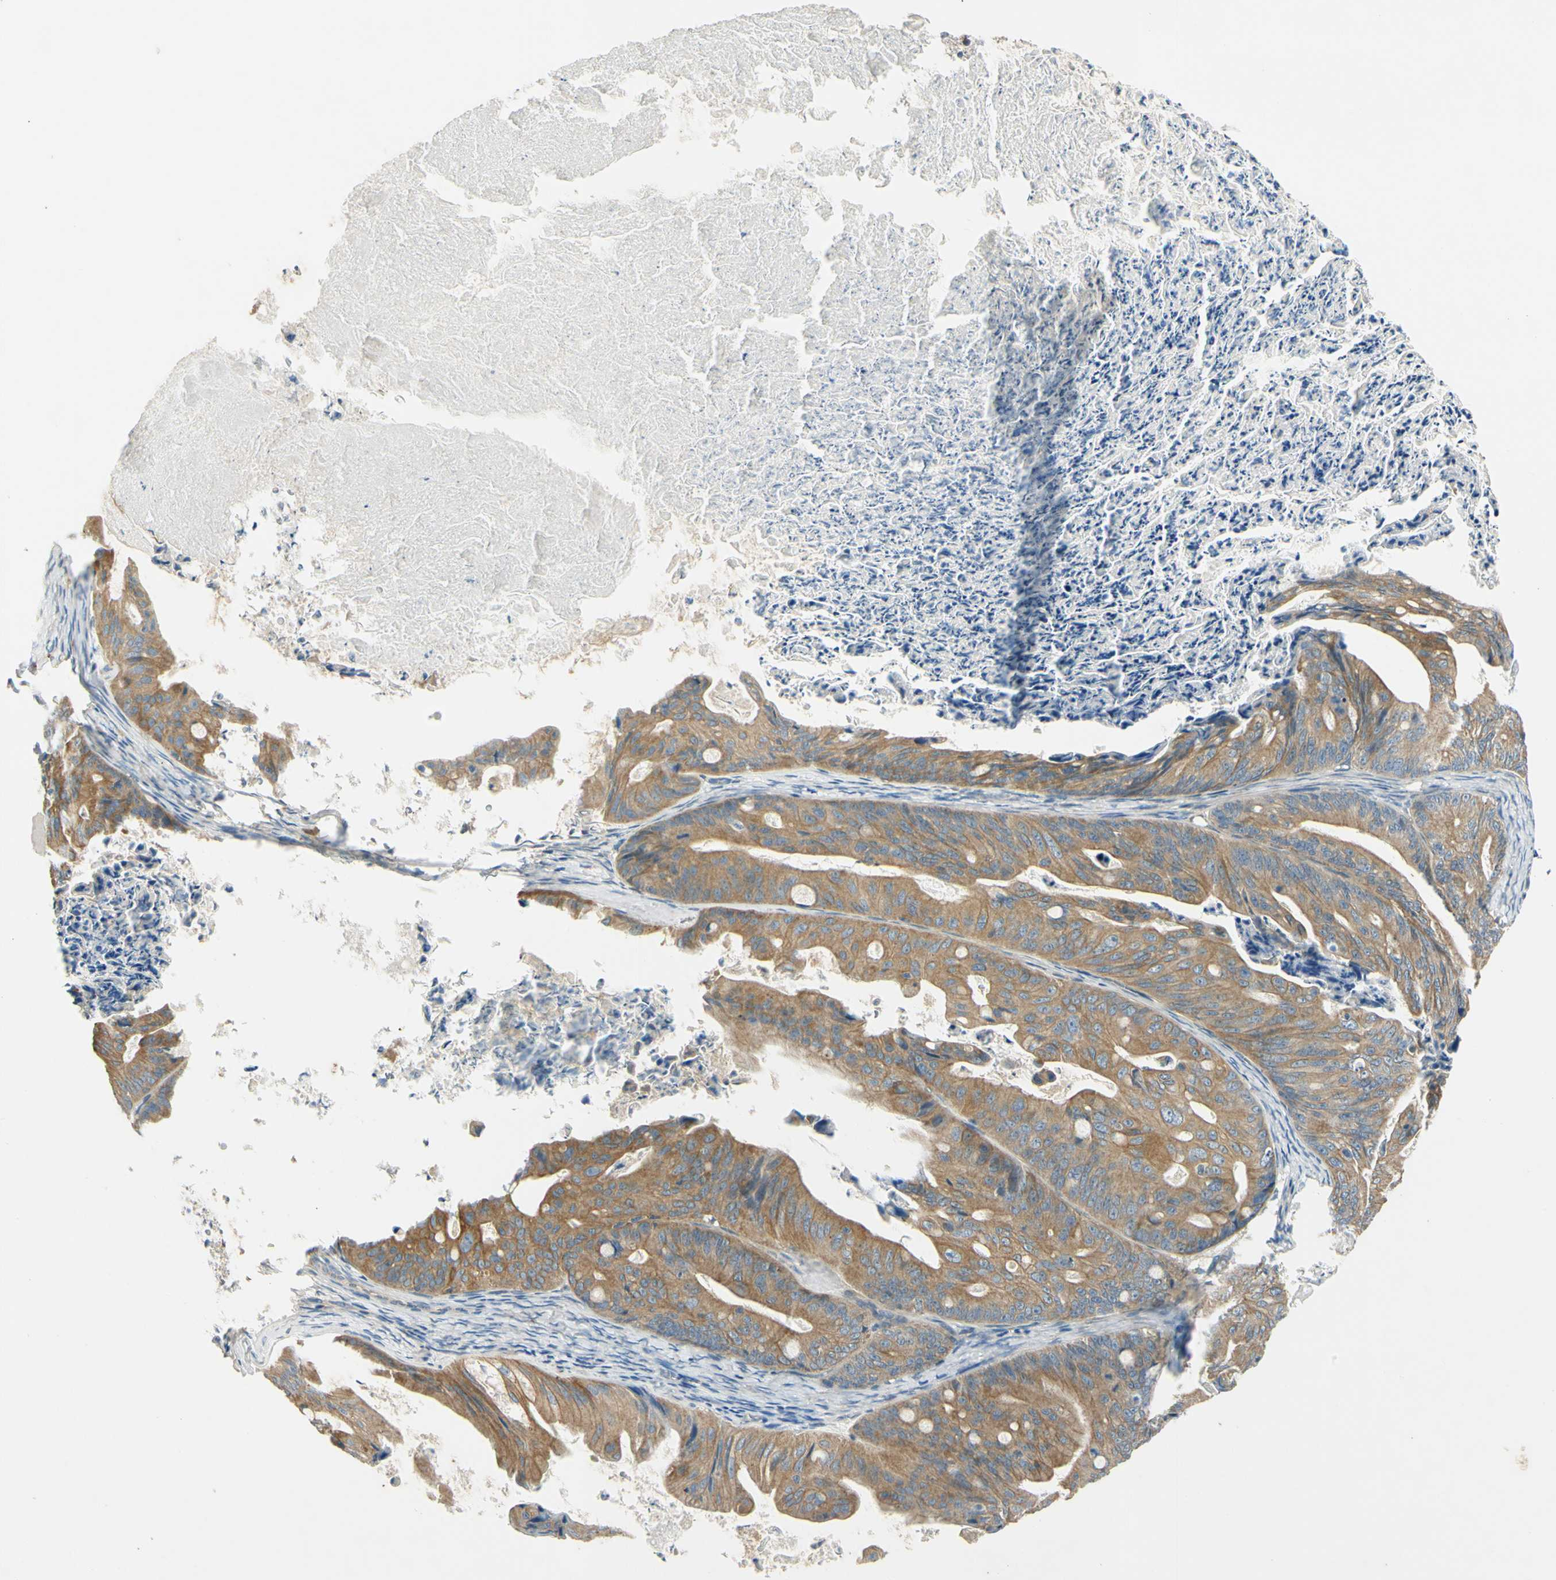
{"staining": {"intensity": "moderate", "quantity": ">75%", "location": "cytoplasmic/membranous"}, "tissue": "ovarian cancer", "cell_type": "Tumor cells", "image_type": "cancer", "snomed": [{"axis": "morphology", "description": "Cystadenocarcinoma, mucinous, NOS"}, {"axis": "topography", "description": "Ovary"}], "caption": "Immunohistochemical staining of mucinous cystadenocarcinoma (ovarian) demonstrates medium levels of moderate cytoplasmic/membranous staining in approximately >75% of tumor cells.", "gene": "LAMA3", "patient": {"sex": "female", "age": 37}}